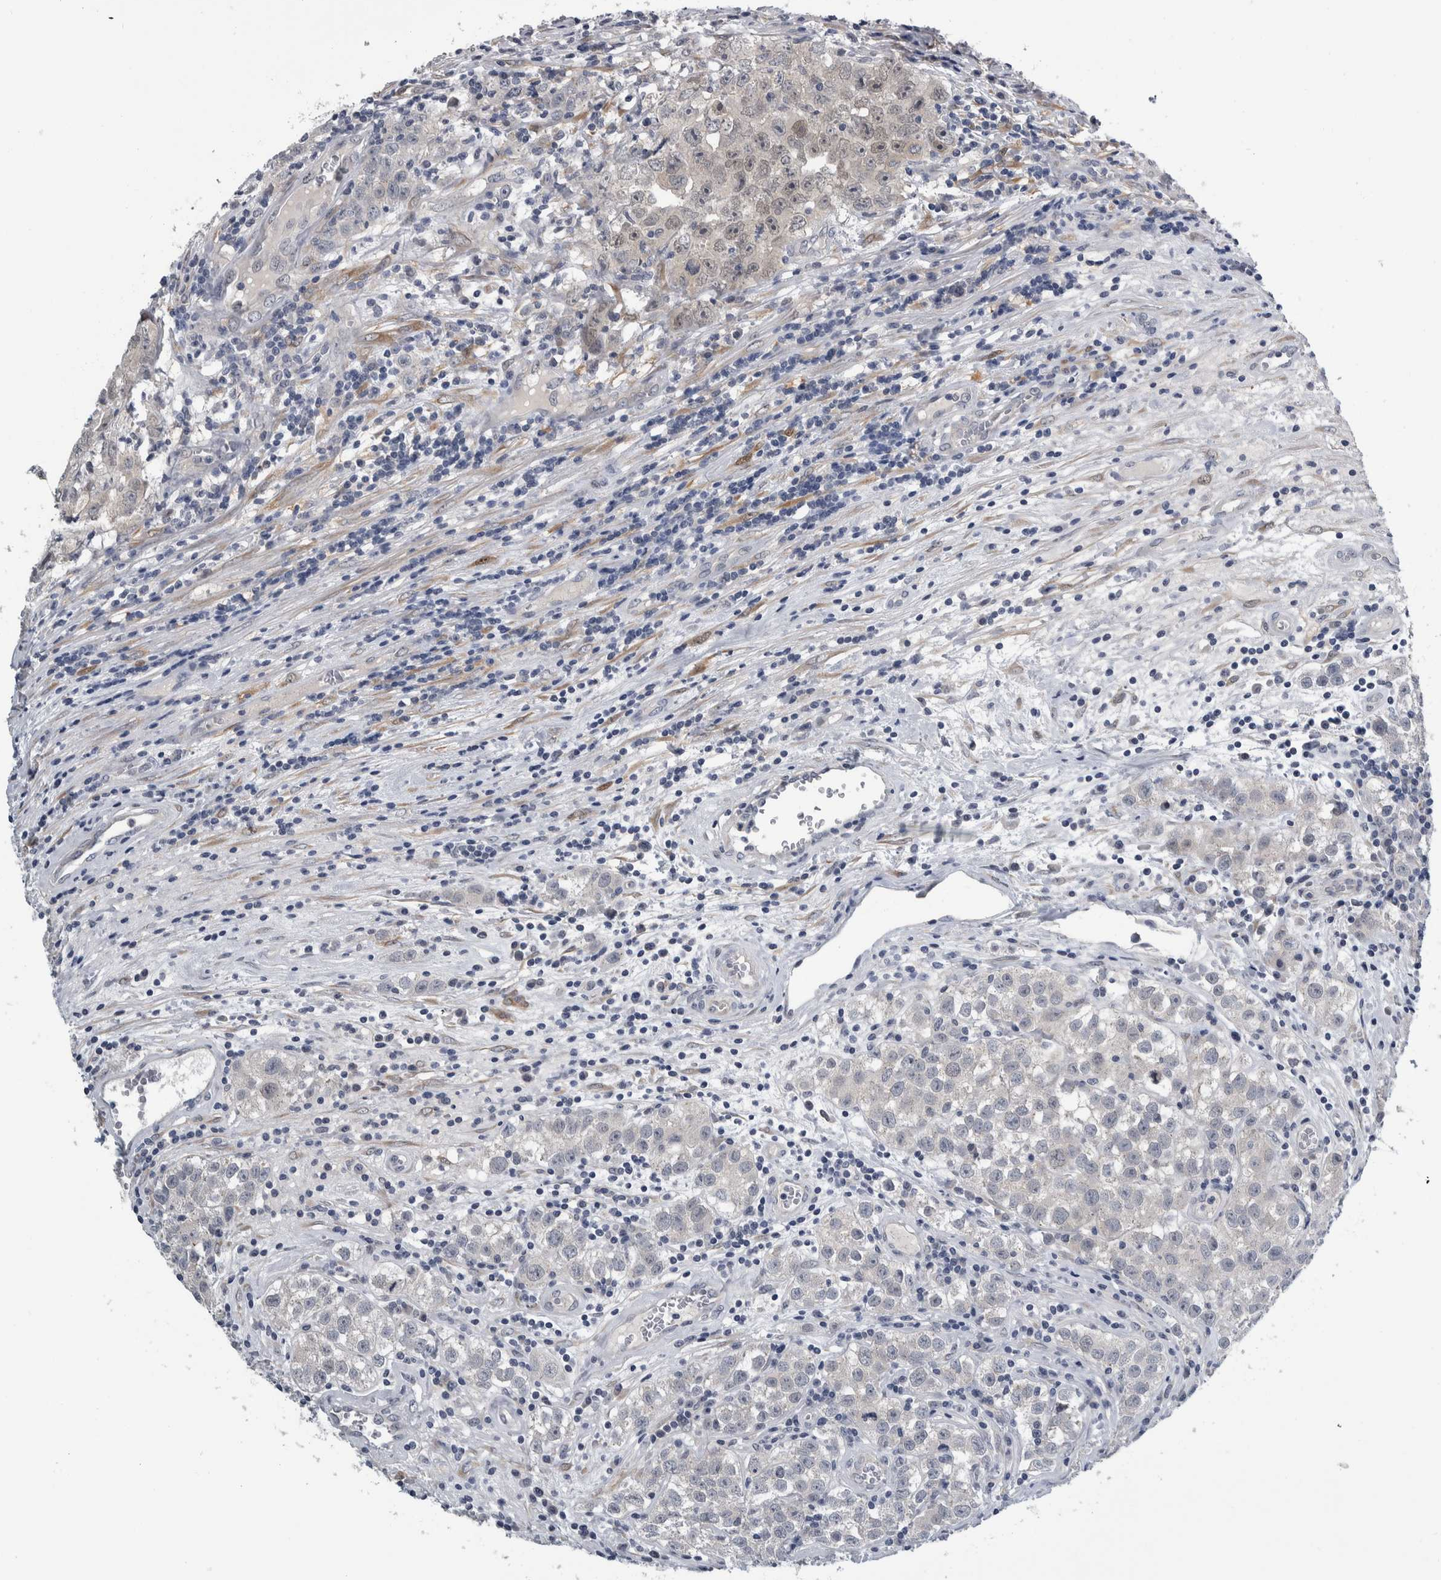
{"staining": {"intensity": "weak", "quantity": "<25%", "location": "nuclear"}, "tissue": "testis cancer", "cell_type": "Tumor cells", "image_type": "cancer", "snomed": [{"axis": "morphology", "description": "Seminoma, NOS"}, {"axis": "morphology", "description": "Carcinoma, Embryonal, NOS"}, {"axis": "topography", "description": "Testis"}], "caption": "Human testis embryonal carcinoma stained for a protein using immunohistochemistry (IHC) displays no staining in tumor cells.", "gene": "COL14A1", "patient": {"sex": "male", "age": 43}}